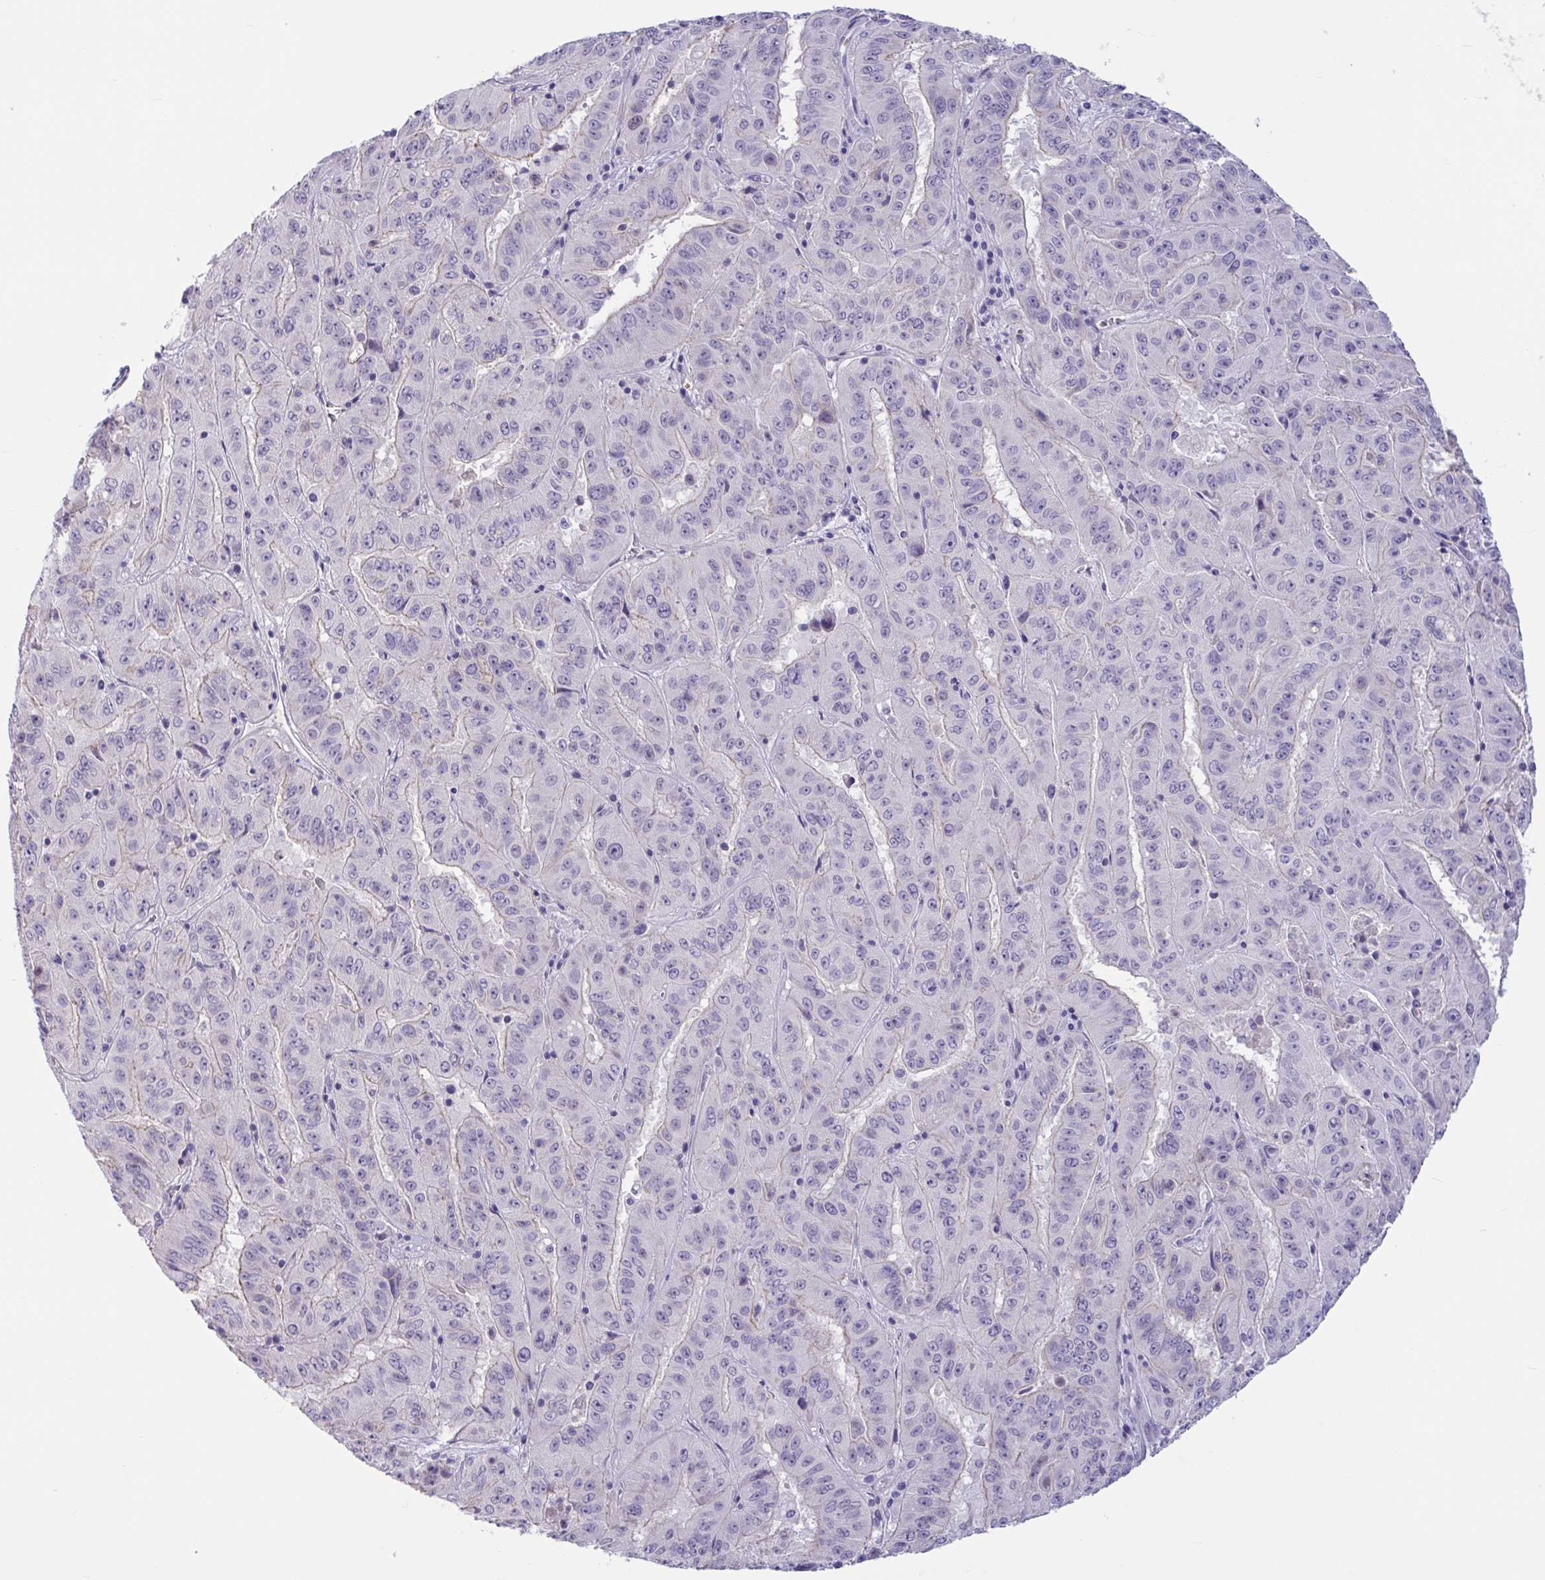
{"staining": {"intensity": "negative", "quantity": "none", "location": "none"}, "tissue": "pancreatic cancer", "cell_type": "Tumor cells", "image_type": "cancer", "snomed": [{"axis": "morphology", "description": "Adenocarcinoma, NOS"}, {"axis": "topography", "description": "Pancreas"}], "caption": "There is no significant positivity in tumor cells of pancreatic cancer (adenocarcinoma).", "gene": "CNGB3", "patient": {"sex": "male", "age": 63}}